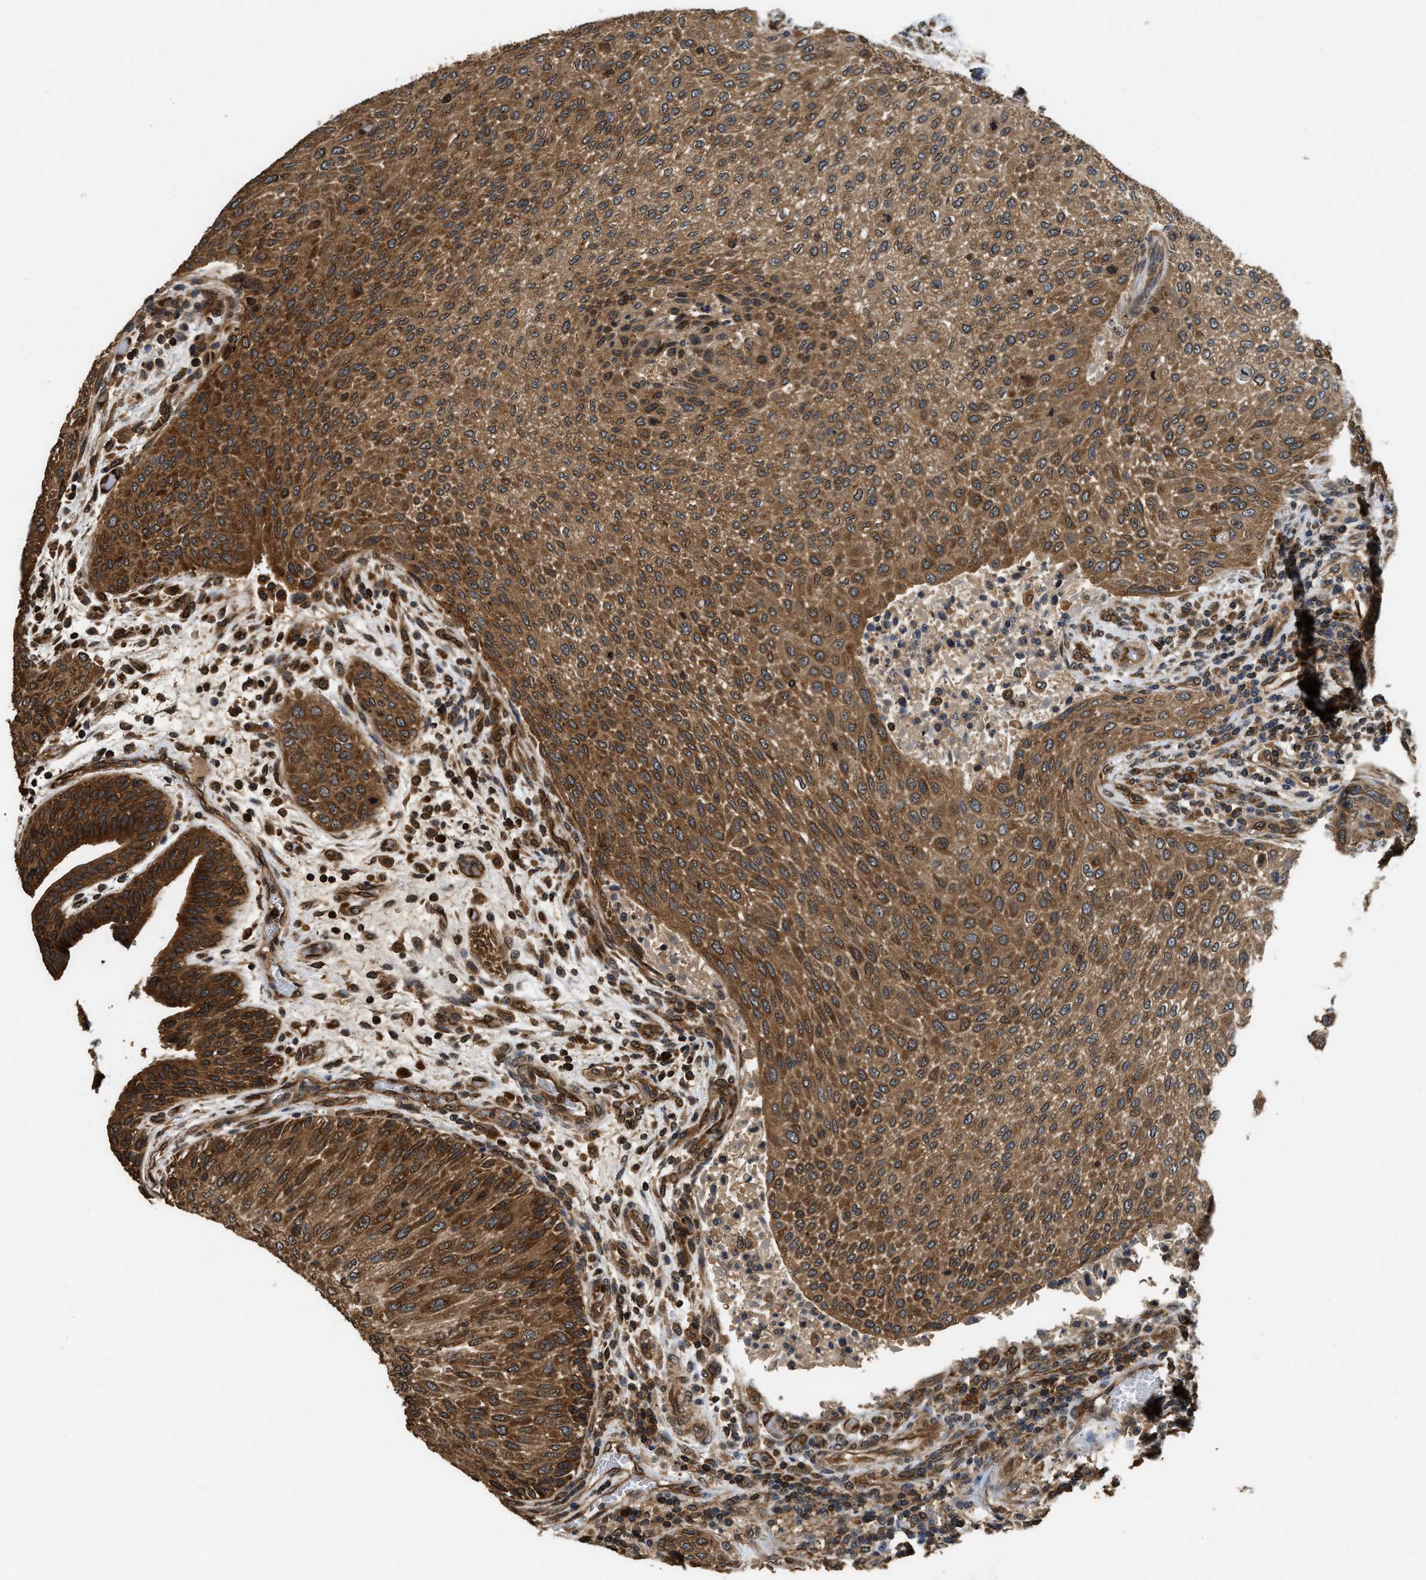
{"staining": {"intensity": "strong", "quantity": ">75%", "location": "cytoplasmic/membranous"}, "tissue": "urothelial cancer", "cell_type": "Tumor cells", "image_type": "cancer", "snomed": [{"axis": "morphology", "description": "Urothelial carcinoma, Low grade"}, {"axis": "morphology", "description": "Urothelial carcinoma, High grade"}, {"axis": "topography", "description": "Urinary bladder"}], "caption": "DAB immunohistochemical staining of human low-grade urothelial carcinoma reveals strong cytoplasmic/membranous protein positivity in about >75% of tumor cells. (IHC, brightfield microscopy, high magnification).", "gene": "DNAJC2", "patient": {"sex": "male", "age": 35}}